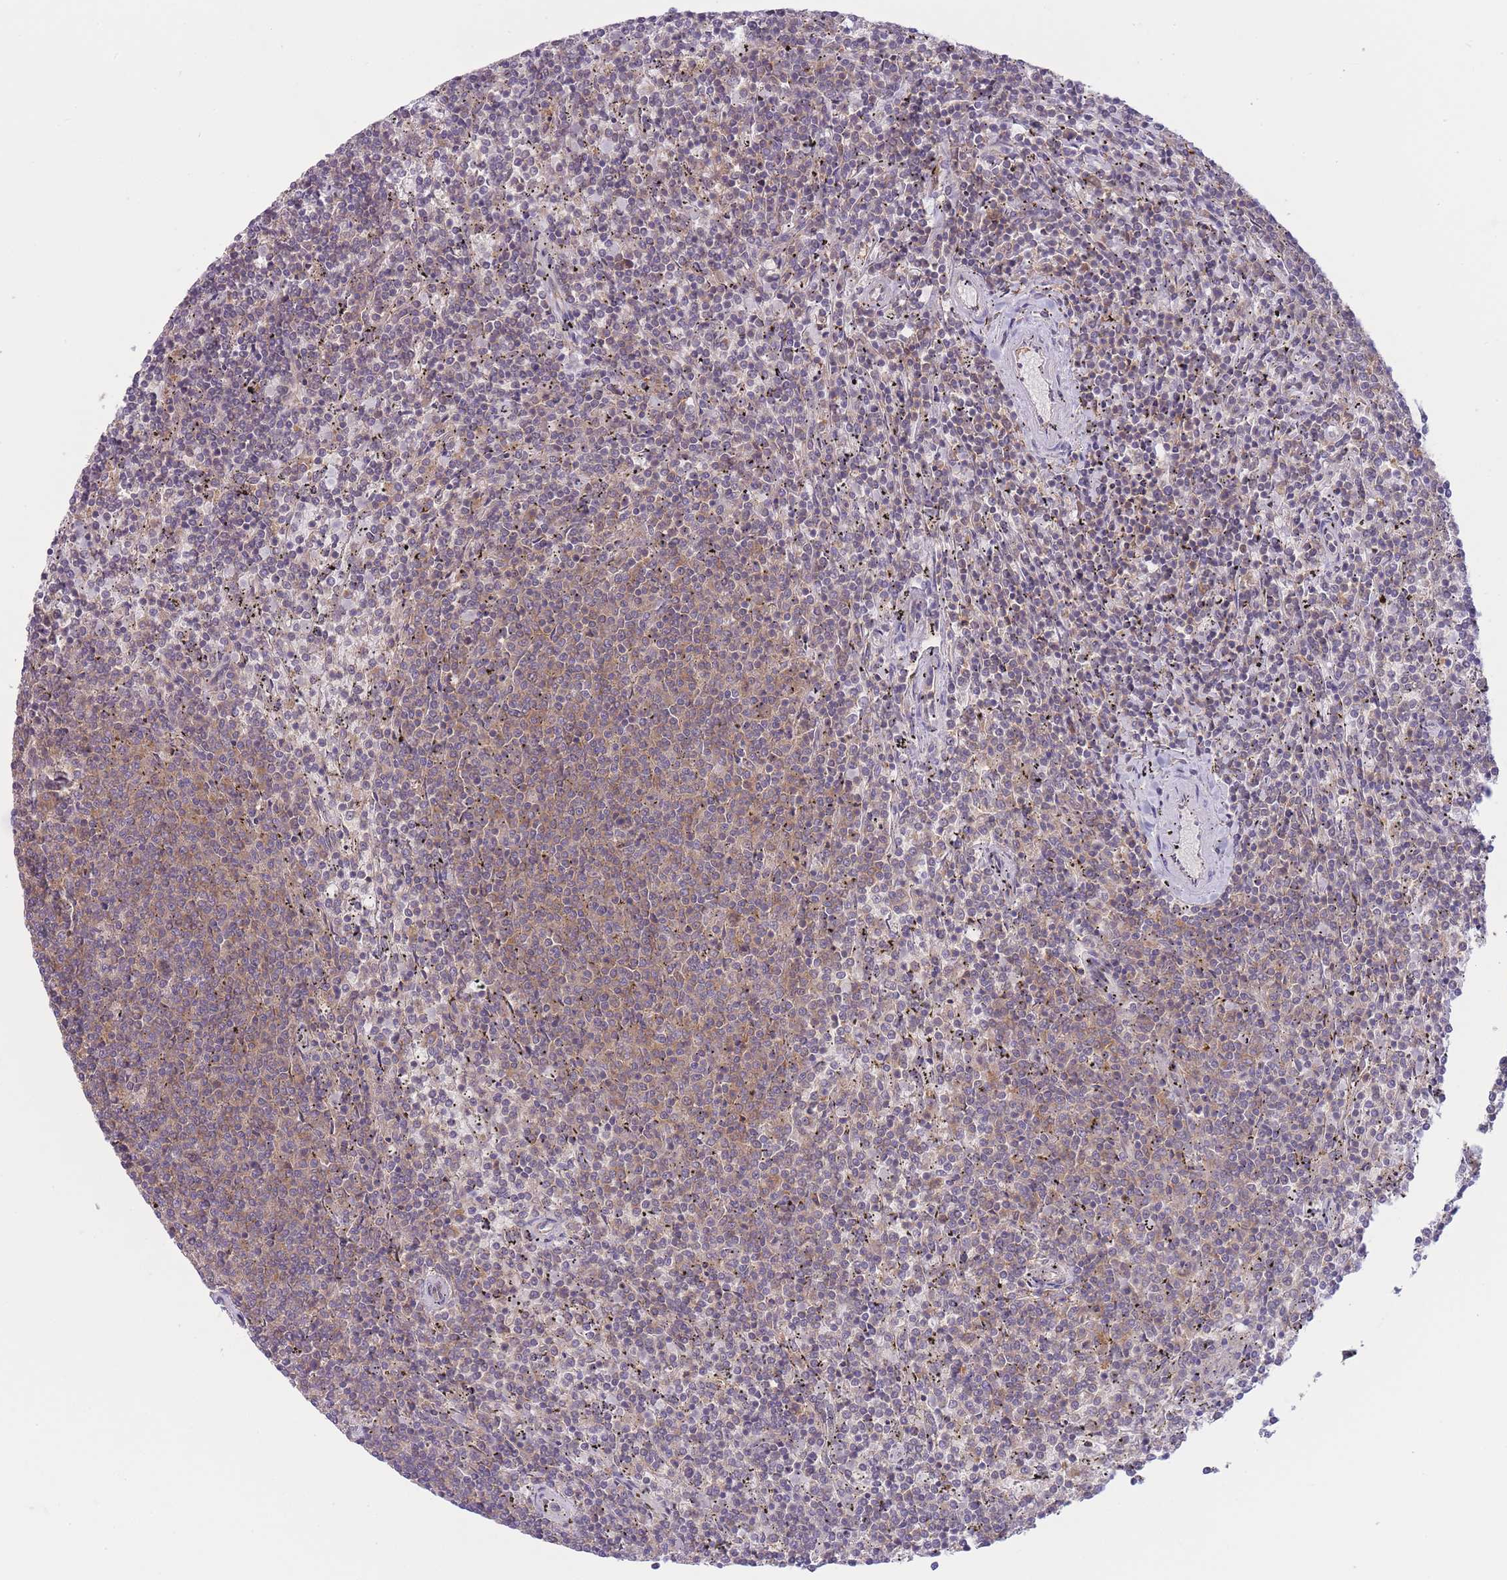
{"staining": {"intensity": "weak", "quantity": "<25%", "location": "cytoplasmic/membranous"}, "tissue": "lymphoma", "cell_type": "Tumor cells", "image_type": "cancer", "snomed": [{"axis": "morphology", "description": "Malignant lymphoma, non-Hodgkin's type, Low grade"}, {"axis": "topography", "description": "Spleen"}], "caption": "IHC micrograph of lymphoma stained for a protein (brown), which displays no positivity in tumor cells. The staining was performed using DAB (3,3'-diaminobenzidine) to visualize the protein expression in brown, while the nuclei were stained in blue with hematoxylin (Magnification: 20x).", "gene": "PFDN6", "patient": {"sex": "female", "age": 50}}